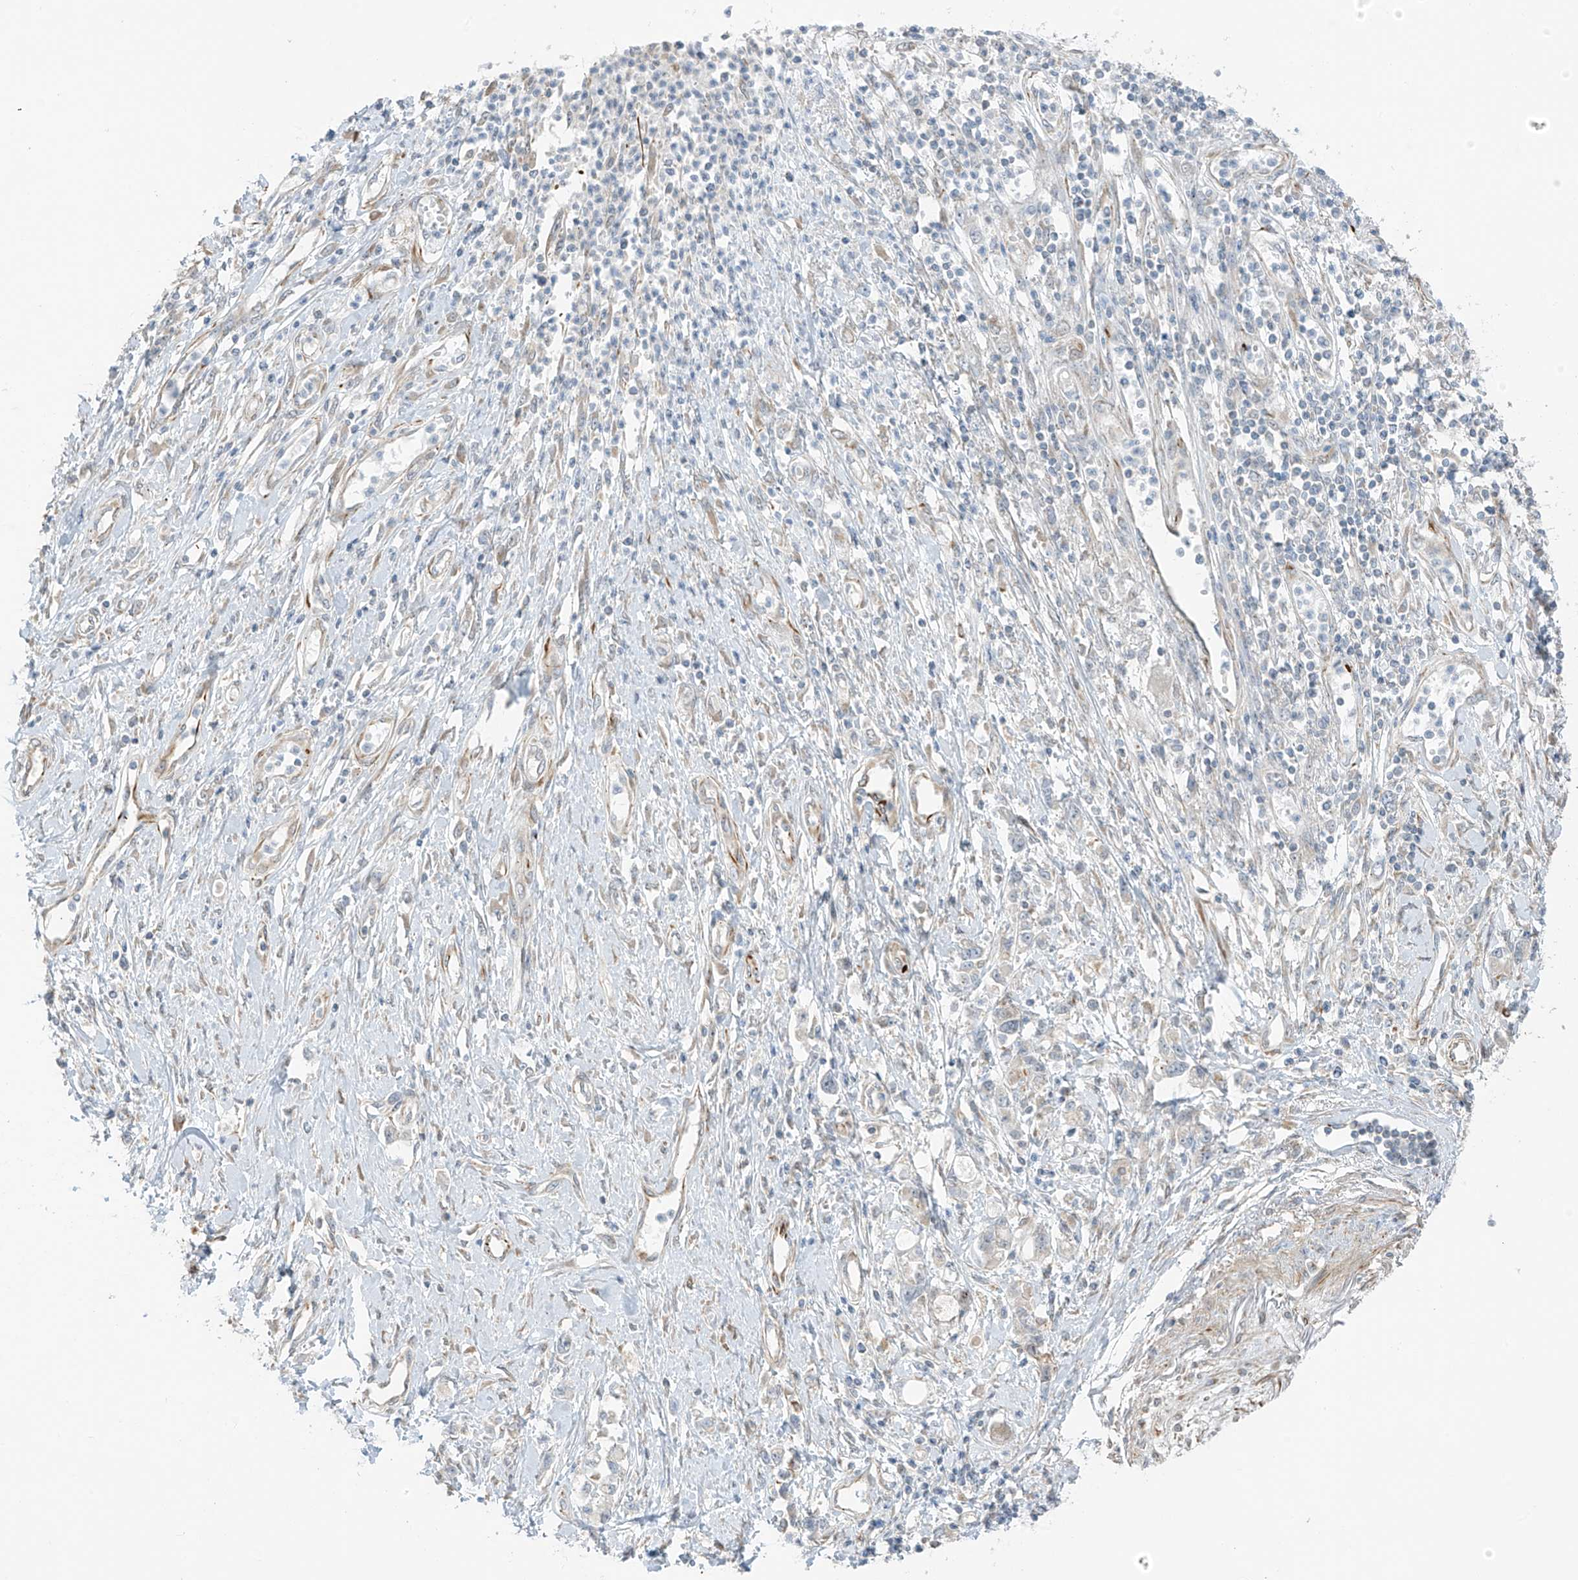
{"staining": {"intensity": "negative", "quantity": "none", "location": "none"}, "tissue": "stomach cancer", "cell_type": "Tumor cells", "image_type": "cancer", "snomed": [{"axis": "morphology", "description": "Adenocarcinoma, NOS"}, {"axis": "topography", "description": "Stomach"}], "caption": "Image shows no protein expression in tumor cells of adenocarcinoma (stomach) tissue.", "gene": "HS6ST2", "patient": {"sex": "female", "age": 76}}